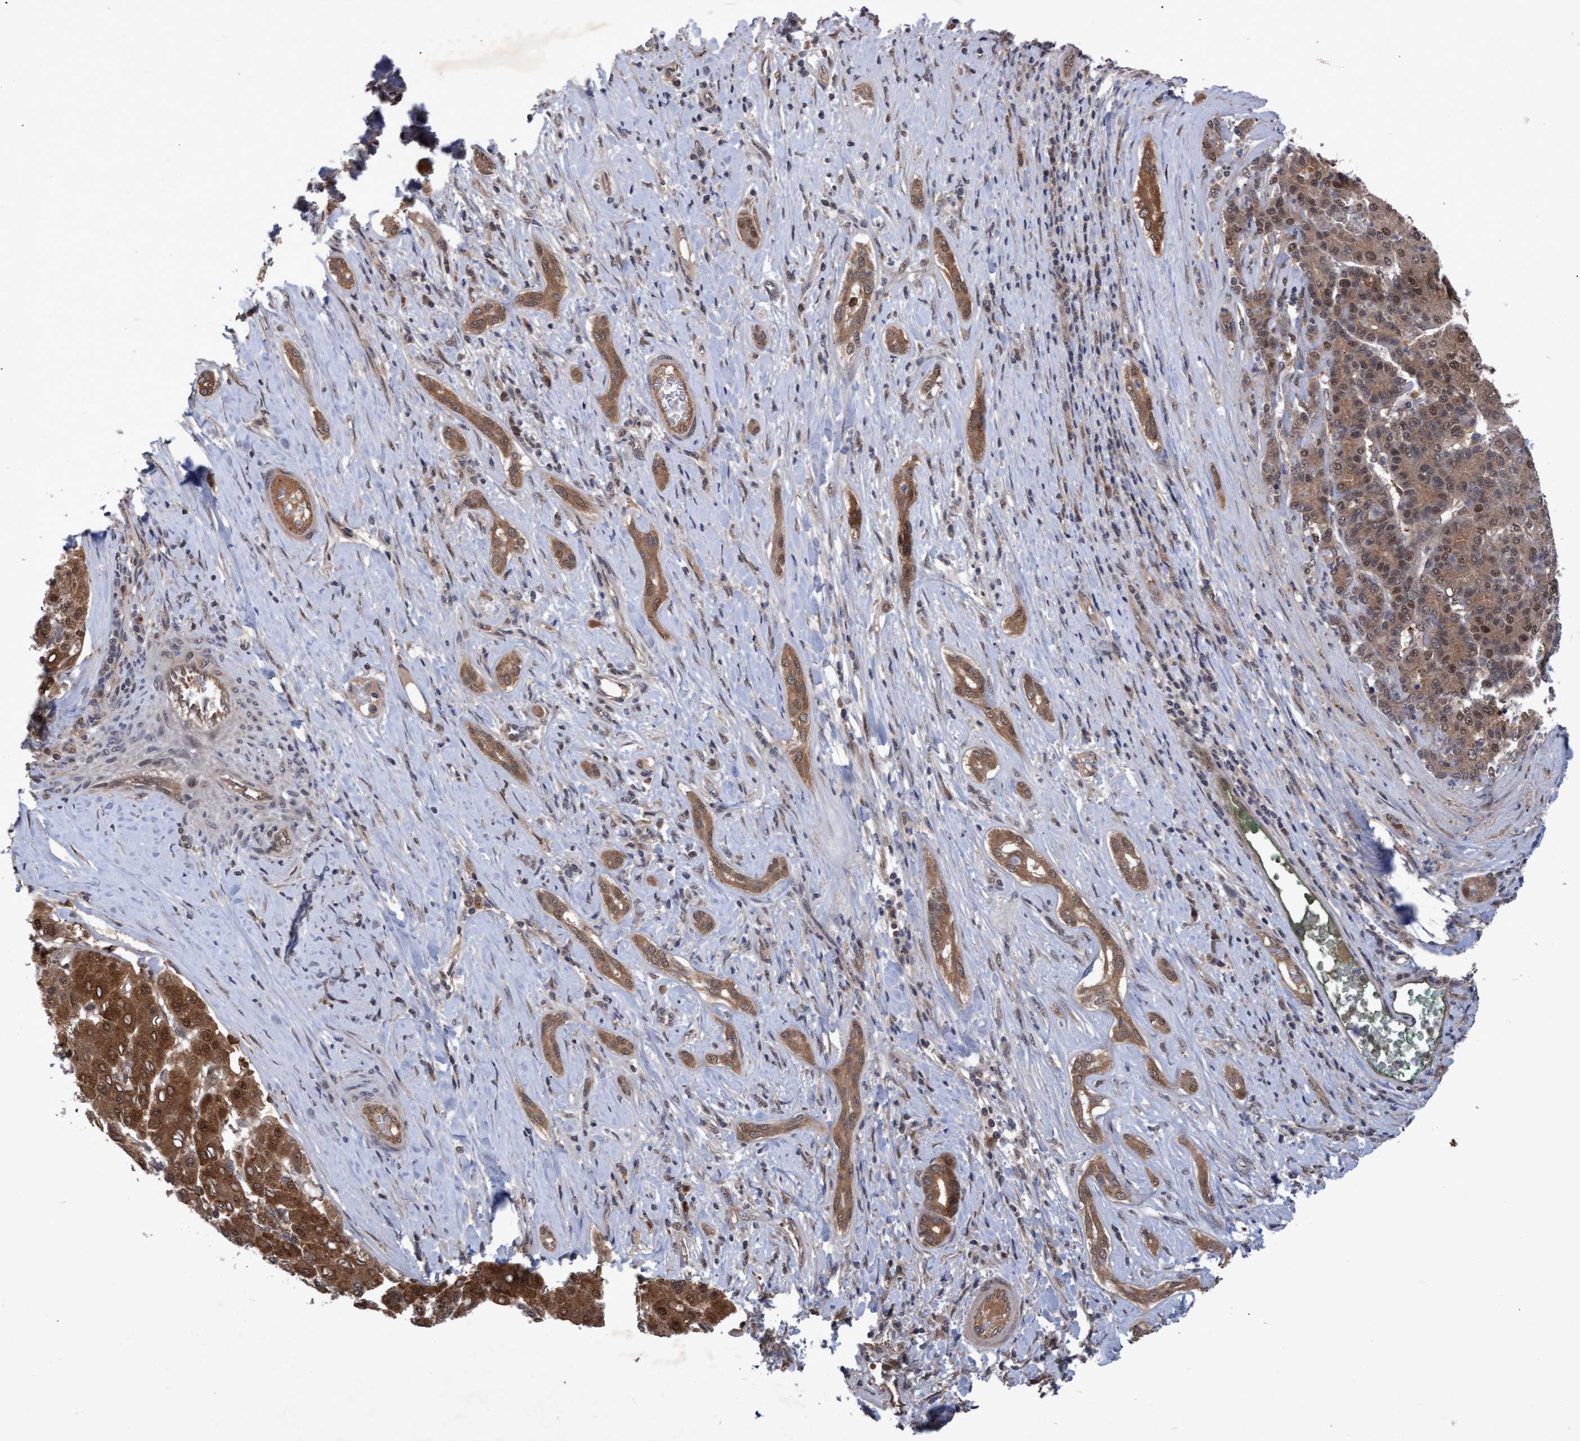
{"staining": {"intensity": "moderate", "quantity": ">75%", "location": "cytoplasmic/membranous,nuclear"}, "tissue": "liver cancer", "cell_type": "Tumor cells", "image_type": "cancer", "snomed": [{"axis": "morphology", "description": "Carcinoma, Hepatocellular, NOS"}, {"axis": "topography", "description": "Liver"}], "caption": "Liver cancer tissue reveals moderate cytoplasmic/membranous and nuclear expression in about >75% of tumor cells, visualized by immunohistochemistry.", "gene": "PSMB6", "patient": {"sex": "male", "age": 65}}